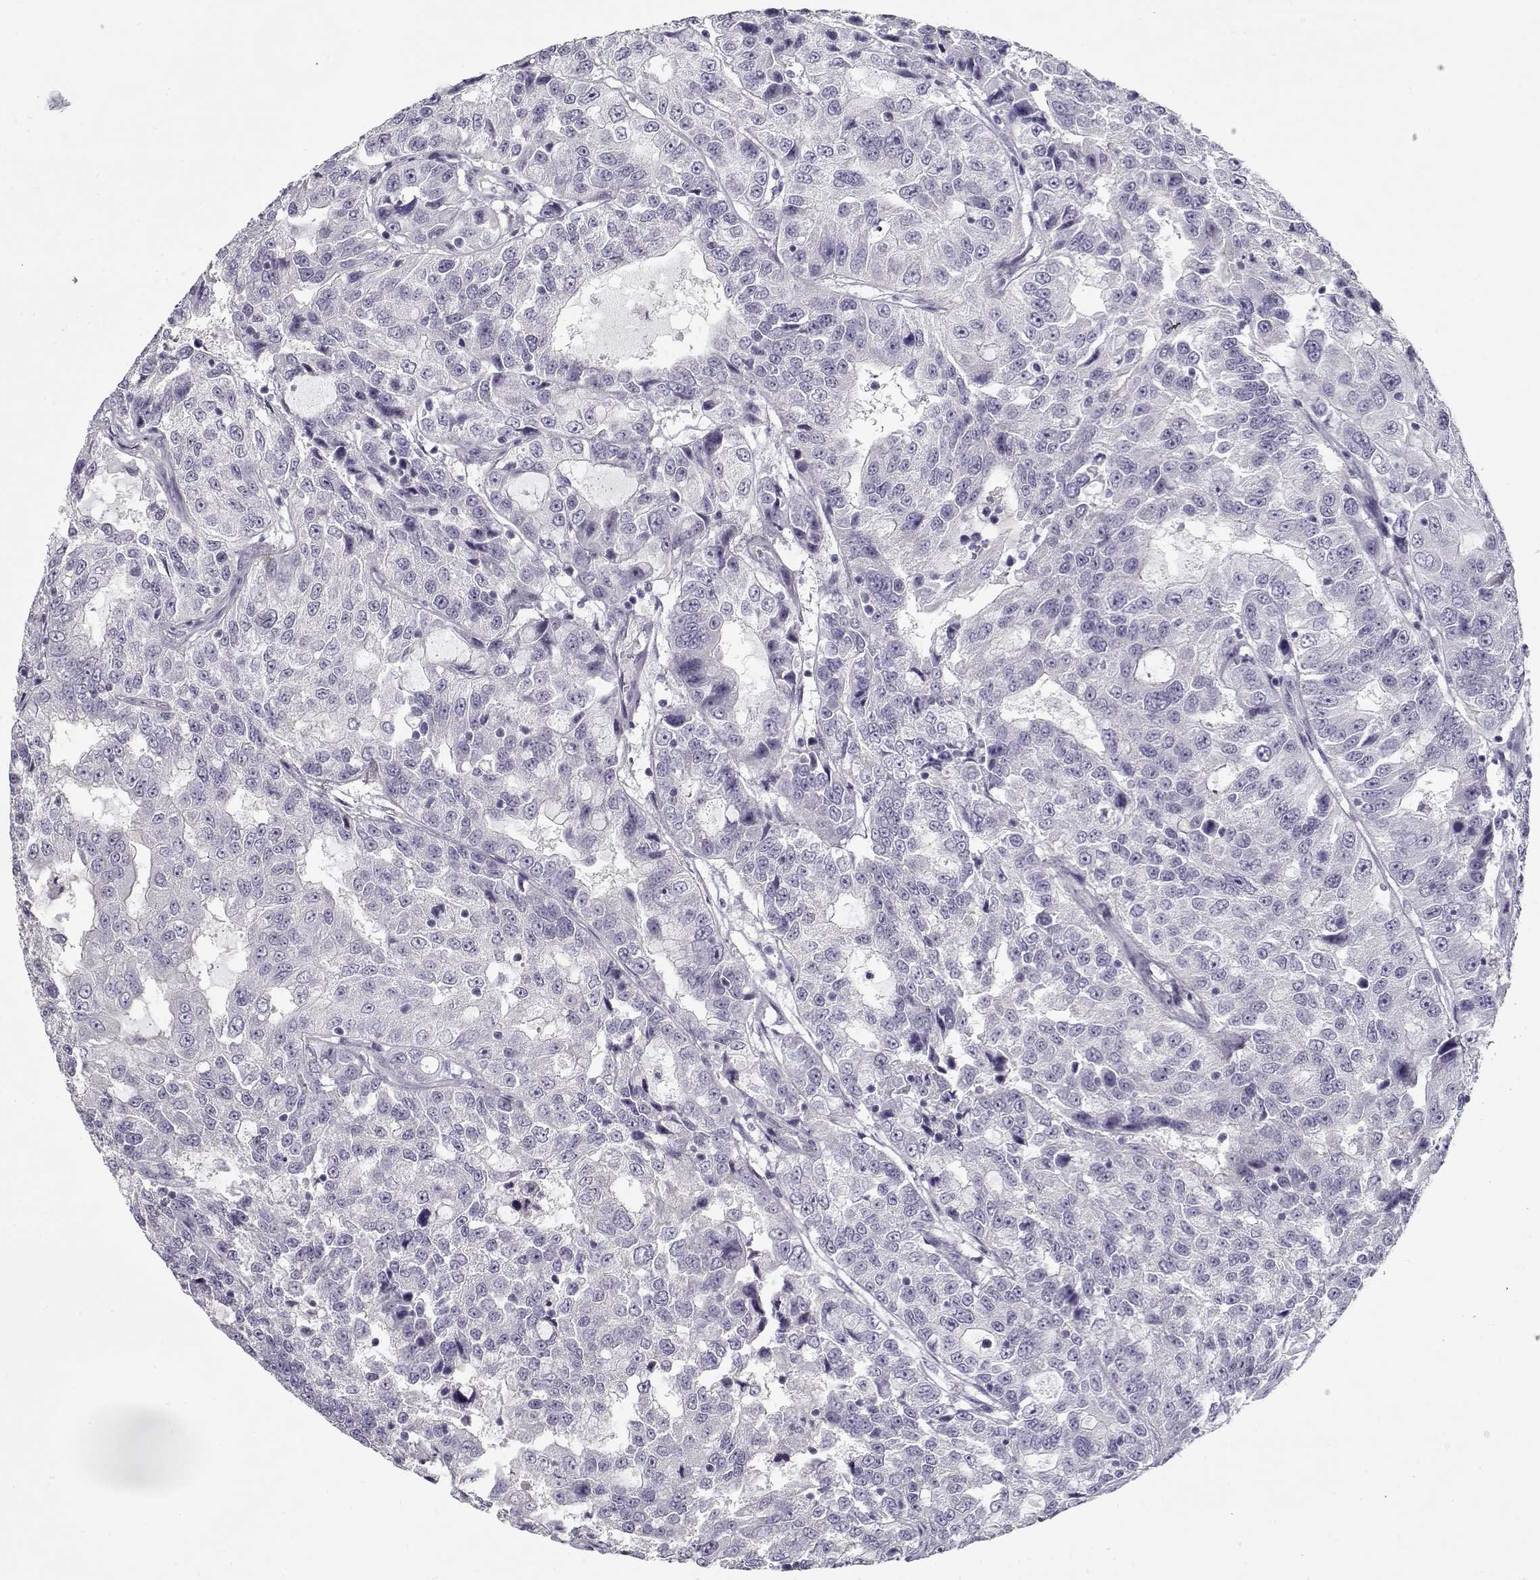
{"staining": {"intensity": "negative", "quantity": "none", "location": "none"}, "tissue": "urothelial cancer", "cell_type": "Tumor cells", "image_type": "cancer", "snomed": [{"axis": "morphology", "description": "Urothelial carcinoma, NOS"}, {"axis": "morphology", "description": "Urothelial carcinoma, High grade"}, {"axis": "topography", "description": "Urinary bladder"}], "caption": "This photomicrograph is of urothelial cancer stained with IHC to label a protein in brown with the nuclei are counter-stained blue. There is no positivity in tumor cells.", "gene": "CCDC136", "patient": {"sex": "female", "age": 73}}